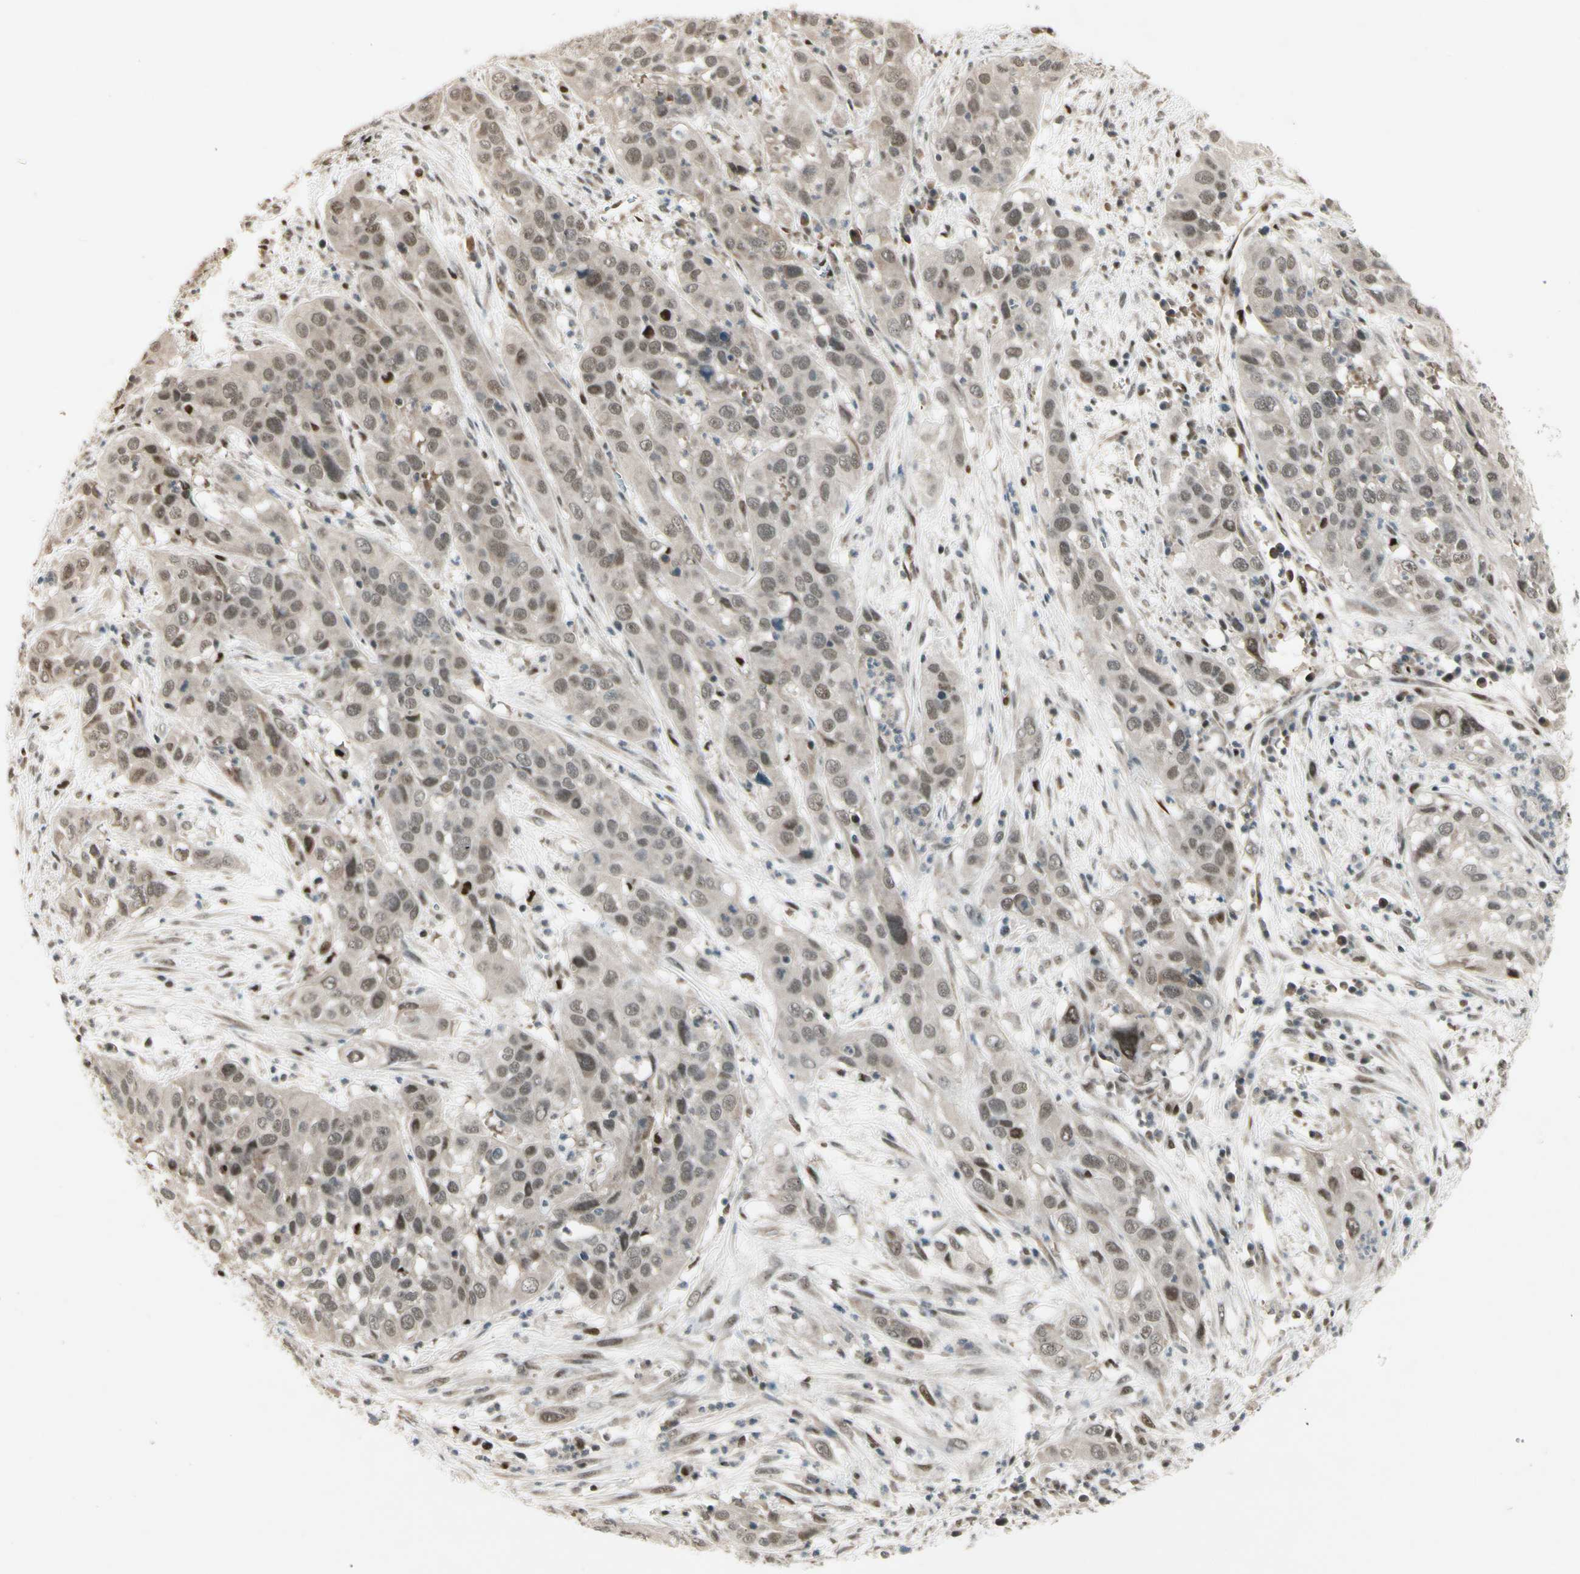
{"staining": {"intensity": "weak", "quantity": "25%-75%", "location": "nuclear"}, "tissue": "cervical cancer", "cell_type": "Tumor cells", "image_type": "cancer", "snomed": [{"axis": "morphology", "description": "Squamous cell carcinoma, NOS"}, {"axis": "topography", "description": "Cervix"}], "caption": "A micrograph showing weak nuclear positivity in approximately 25%-75% of tumor cells in cervical squamous cell carcinoma, as visualized by brown immunohistochemical staining.", "gene": "CDK11A", "patient": {"sex": "female", "age": 32}}